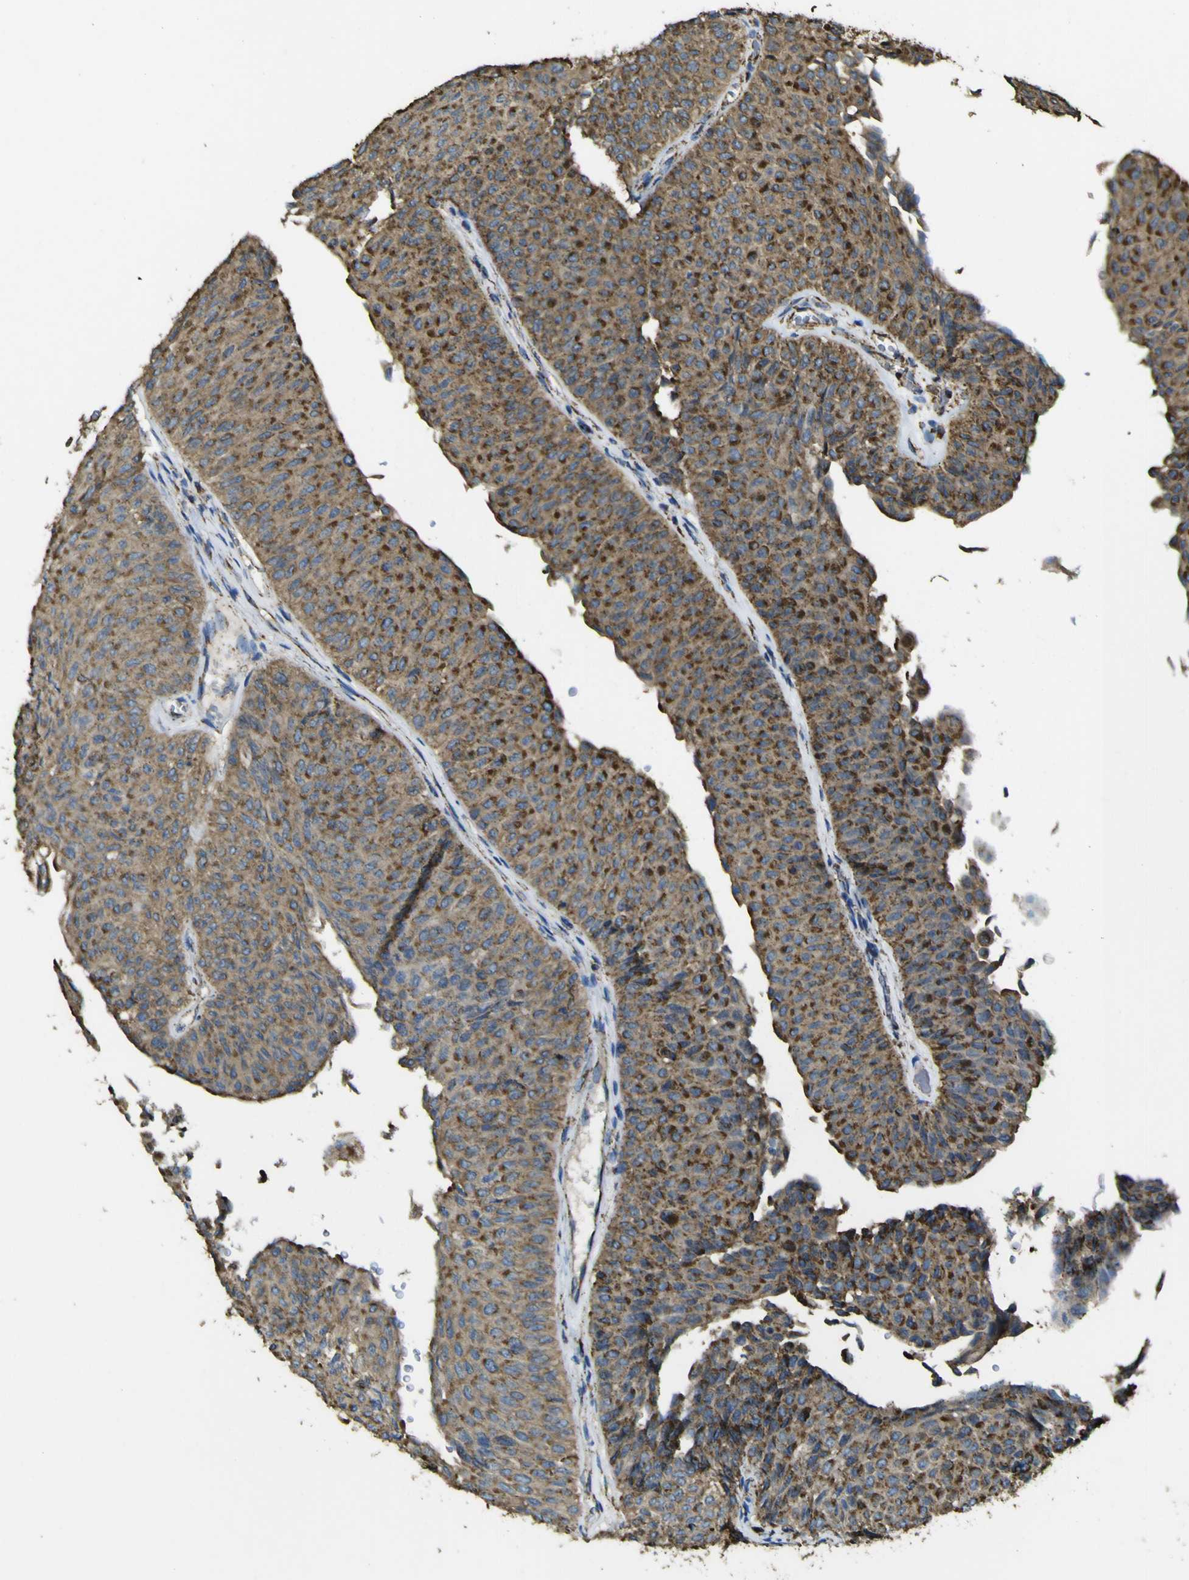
{"staining": {"intensity": "strong", "quantity": "25%-75%", "location": "cytoplasmic/membranous"}, "tissue": "urothelial cancer", "cell_type": "Tumor cells", "image_type": "cancer", "snomed": [{"axis": "morphology", "description": "Urothelial carcinoma, Low grade"}, {"axis": "topography", "description": "Urinary bladder"}], "caption": "The micrograph exhibits staining of urothelial cancer, revealing strong cytoplasmic/membranous protein staining (brown color) within tumor cells. The protein of interest is shown in brown color, while the nuclei are stained blue.", "gene": "ACSL3", "patient": {"sex": "male", "age": 78}}